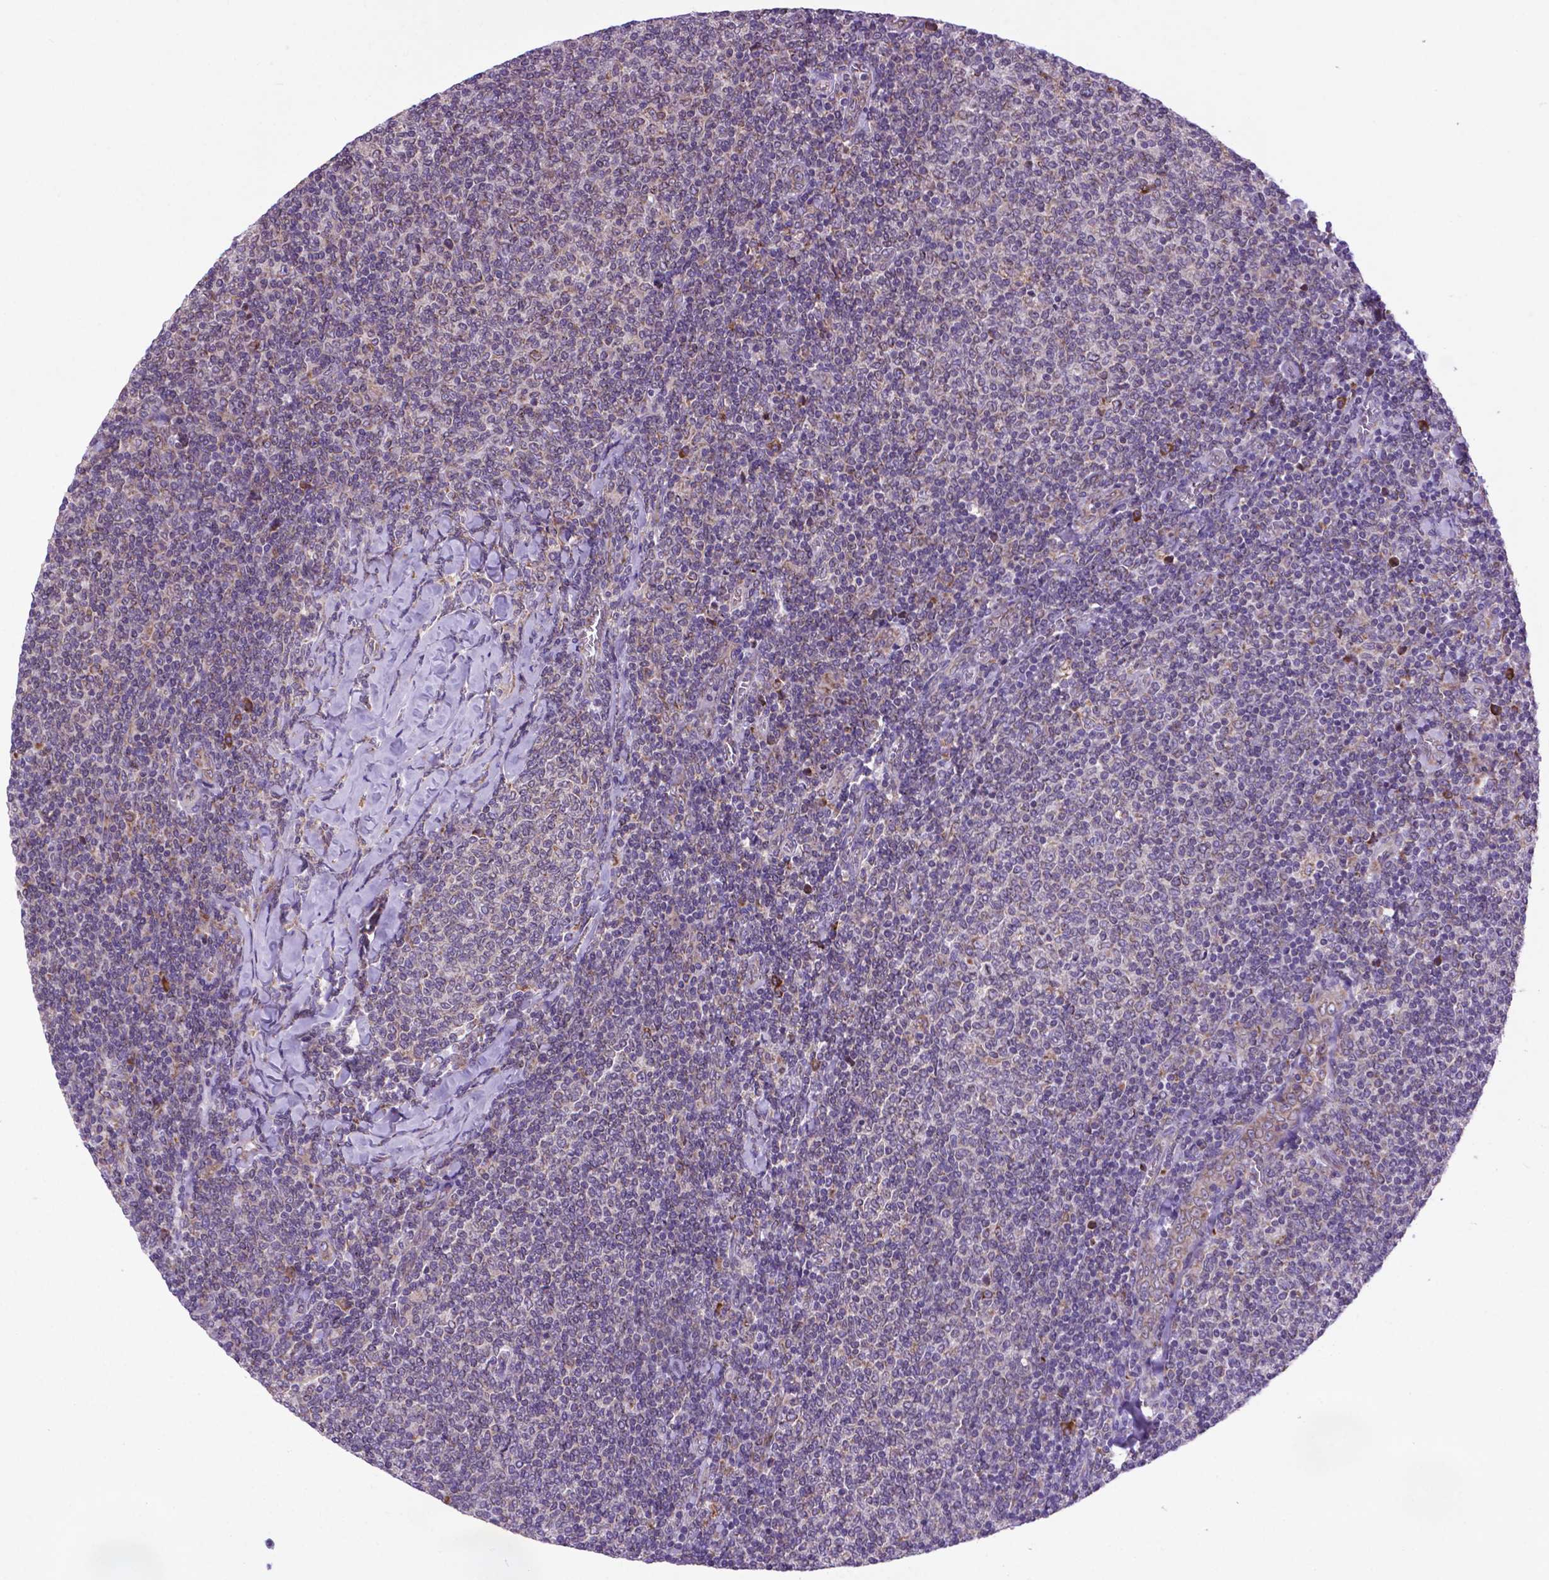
{"staining": {"intensity": "negative", "quantity": "none", "location": "none"}, "tissue": "lymphoma", "cell_type": "Tumor cells", "image_type": "cancer", "snomed": [{"axis": "morphology", "description": "Malignant lymphoma, non-Hodgkin's type, Low grade"}, {"axis": "topography", "description": "Lymph node"}], "caption": "DAB (3,3'-diaminobenzidine) immunohistochemical staining of human low-grade malignant lymphoma, non-Hodgkin's type displays no significant expression in tumor cells. (Stains: DAB (3,3'-diaminobenzidine) immunohistochemistry with hematoxylin counter stain, Microscopy: brightfield microscopy at high magnification).", "gene": "WDR83OS", "patient": {"sex": "male", "age": 52}}